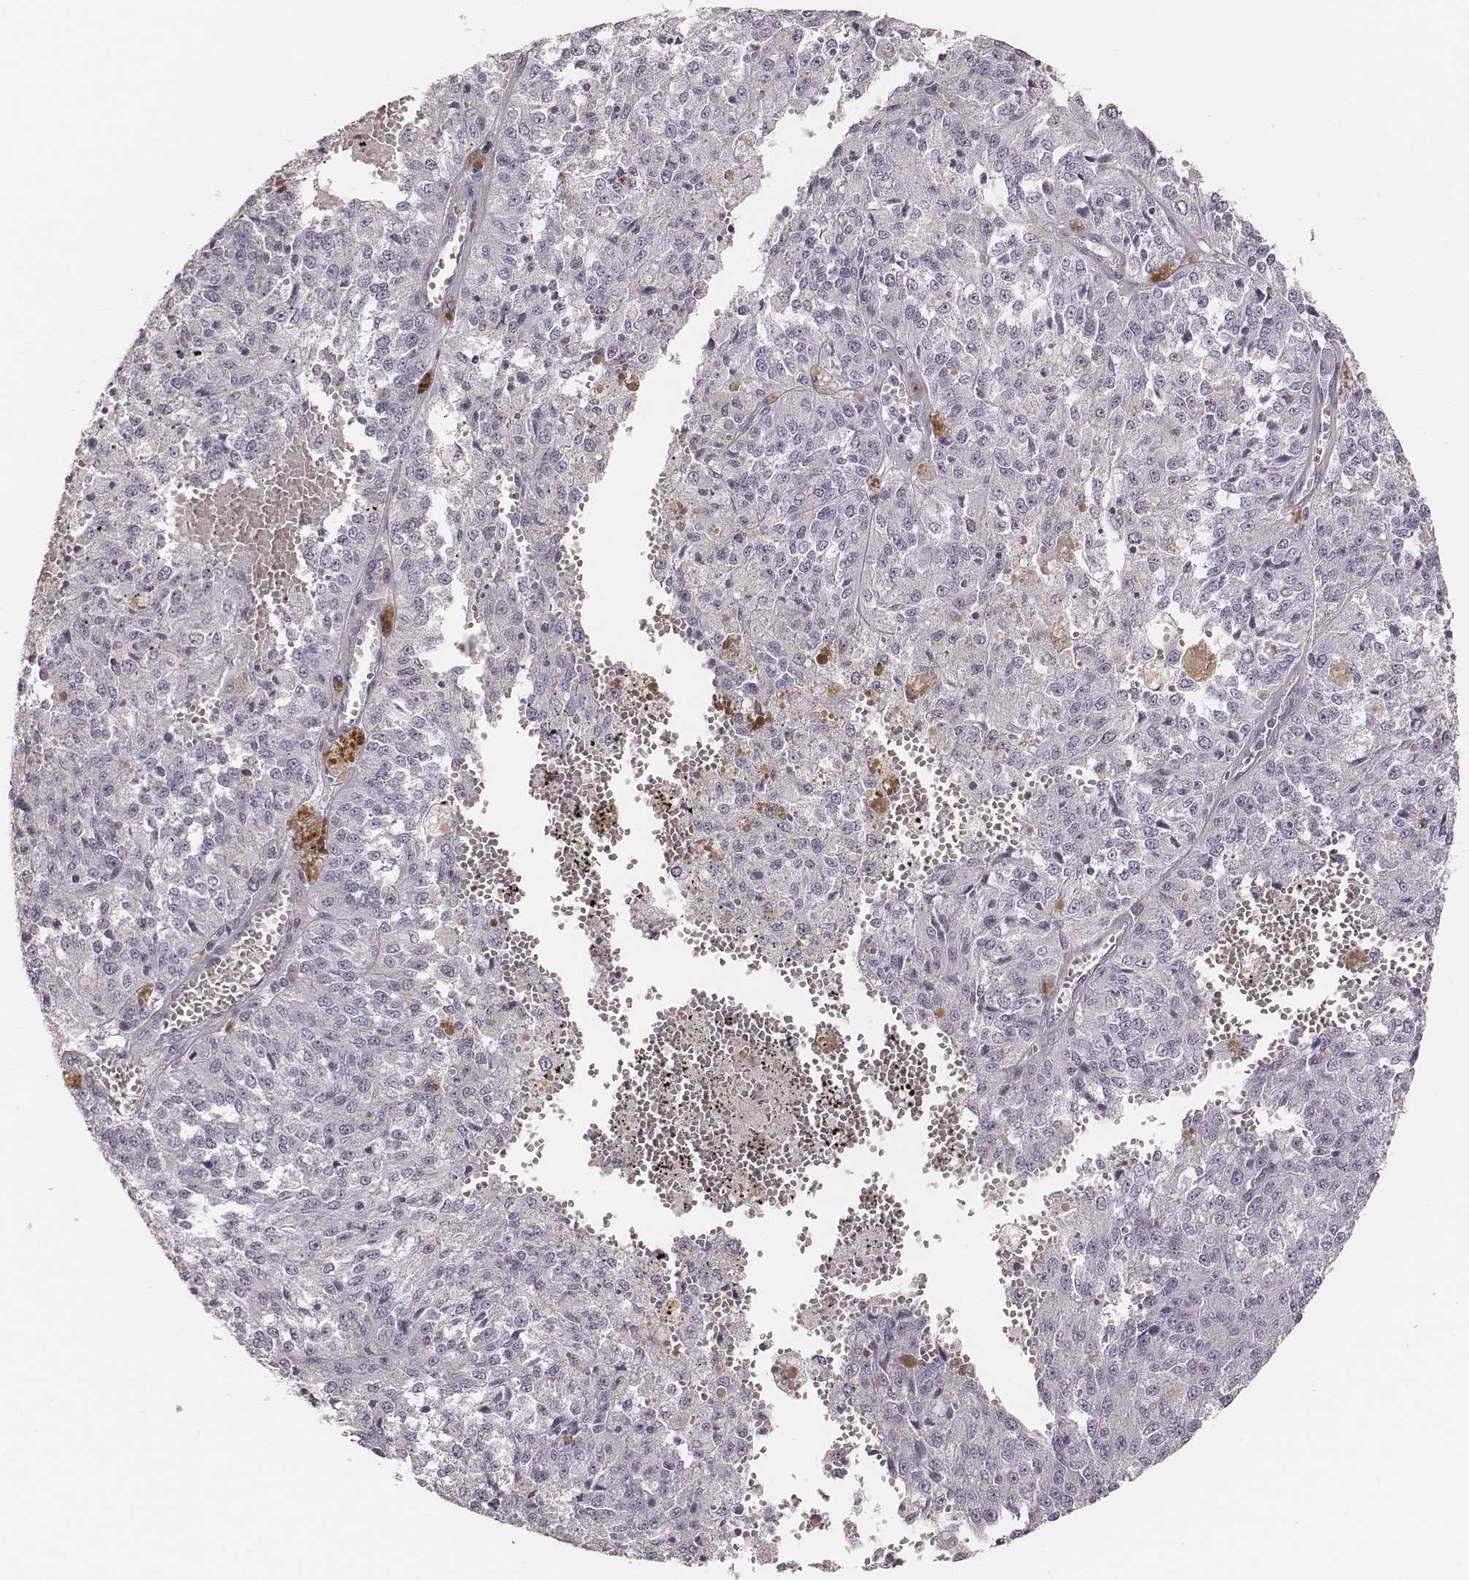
{"staining": {"intensity": "negative", "quantity": "none", "location": "none"}, "tissue": "melanoma", "cell_type": "Tumor cells", "image_type": "cancer", "snomed": [{"axis": "morphology", "description": "Malignant melanoma, Metastatic site"}, {"axis": "topography", "description": "Lymph node"}], "caption": "The photomicrograph demonstrates no significant positivity in tumor cells of malignant melanoma (metastatic site). (Brightfield microscopy of DAB (3,3'-diaminobenzidine) immunohistochemistry at high magnification).", "gene": "MSX1", "patient": {"sex": "female", "age": 64}}